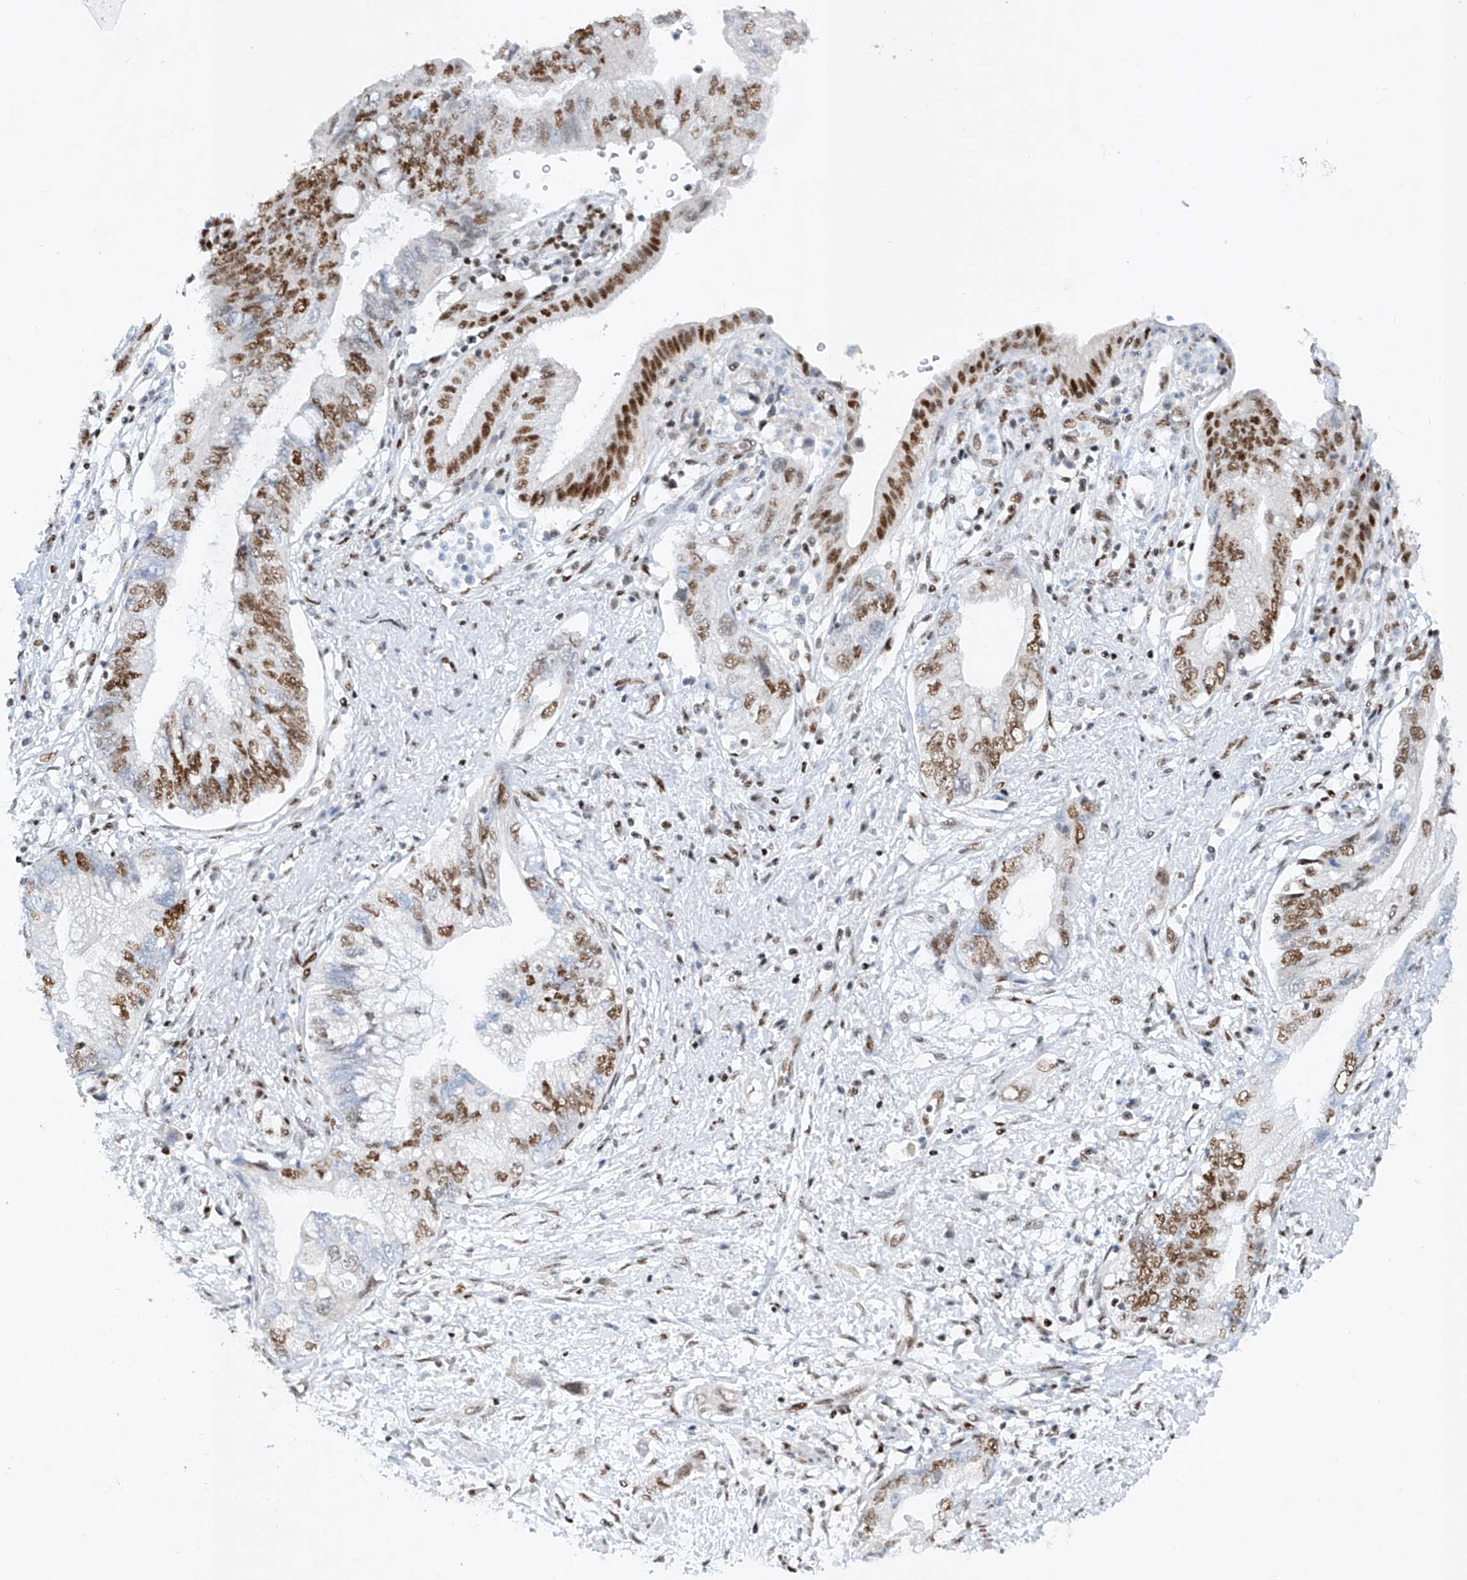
{"staining": {"intensity": "moderate", "quantity": ">75%", "location": "nuclear"}, "tissue": "pancreatic cancer", "cell_type": "Tumor cells", "image_type": "cancer", "snomed": [{"axis": "morphology", "description": "Adenocarcinoma, NOS"}, {"axis": "topography", "description": "Pancreas"}], "caption": "Protein analysis of adenocarcinoma (pancreatic) tissue shows moderate nuclear staining in approximately >75% of tumor cells. The staining was performed using DAB, with brown indicating positive protein expression. Nuclei are stained blue with hematoxylin.", "gene": "TAF4", "patient": {"sex": "female", "age": 73}}